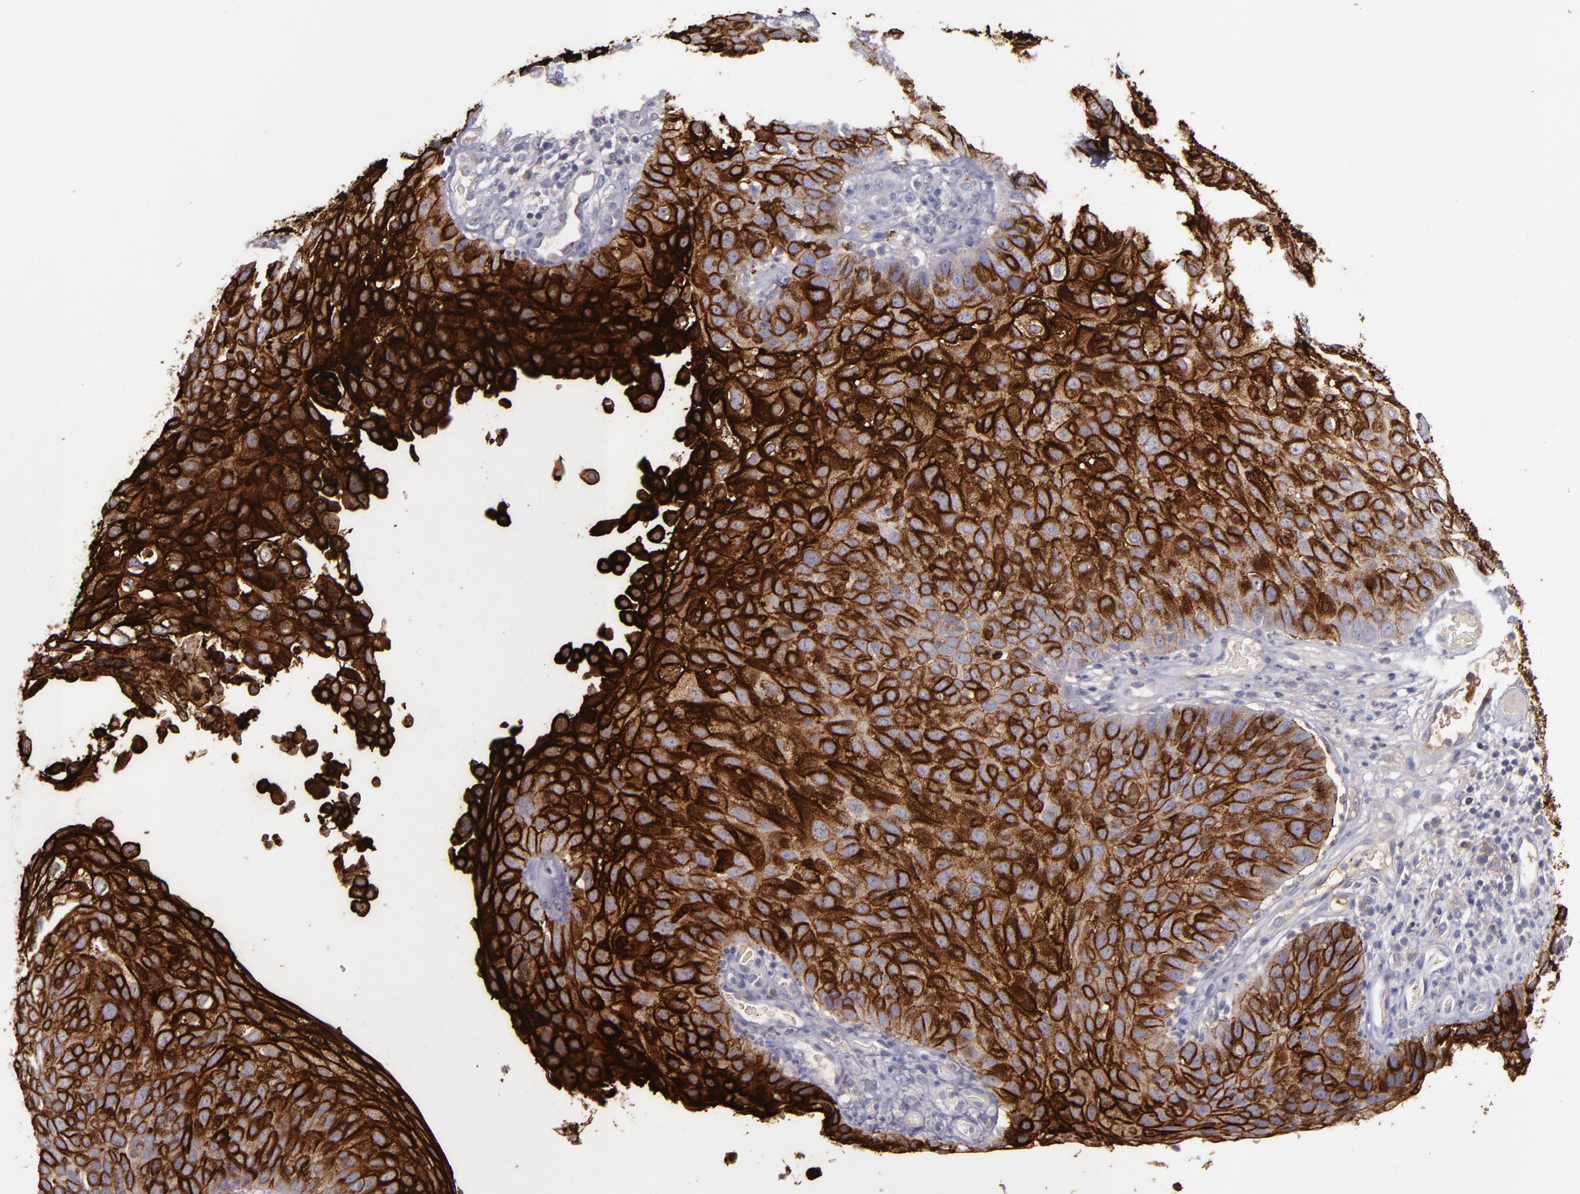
{"staining": {"intensity": "strong", "quantity": ">75%", "location": "cytoplasmic/membranous"}, "tissue": "skin cancer", "cell_type": "Tumor cells", "image_type": "cancer", "snomed": [{"axis": "morphology", "description": "Squamous cell carcinoma, NOS"}, {"axis": "topography", "description": "Skin"}], "caption": "Skin squamous cell carcinoma tissue shows strong cytoplasmic/membranous staining in about >75% of tumor cells, visualized by immunohistochemistry.", "gene": "MFGE8", "patient": {"sex": "male", "age": 87}}